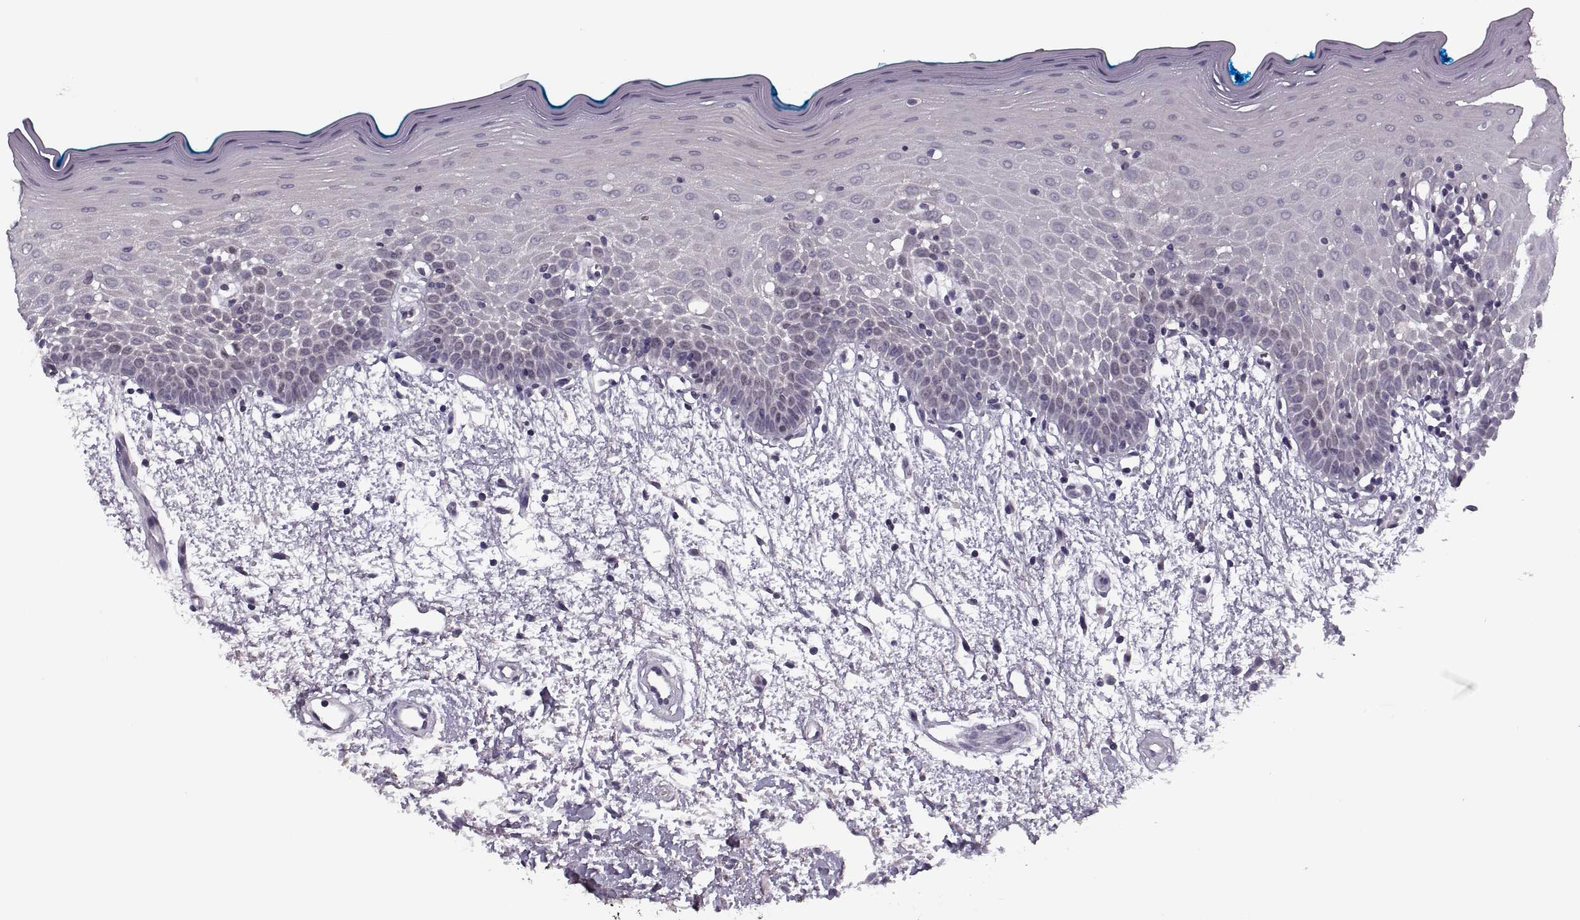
{"staining": {"intensity": "weak", "quantity": "<25%", "location": "cytoplasmic/membranous"}, "tissue": "oral mucosa", "cell_type": "Squamous epithelial cells", "image_type": "normal", "snomed": [{"axis": "morphology", "description": "Normal tissue, NOS"}, {"axis": "morphology", "description": "Squamous cell carcinoma, NOS"}, {"axis": "topography", "description": "Oral tissue"}, {"axis": "topography", "description": "Head-Neck"}], "caption": "Immunohistochemistry image of unremarkable oral mucosa: oral mucosa stained with DAB (3,3'-diaminobenzidine) demonstrates no significant protein staining in squamous epithelial cells. Nuclei are stained in blue.", "gene": "CACNA1F", "patient": {"sex": "female", "age": 75}}